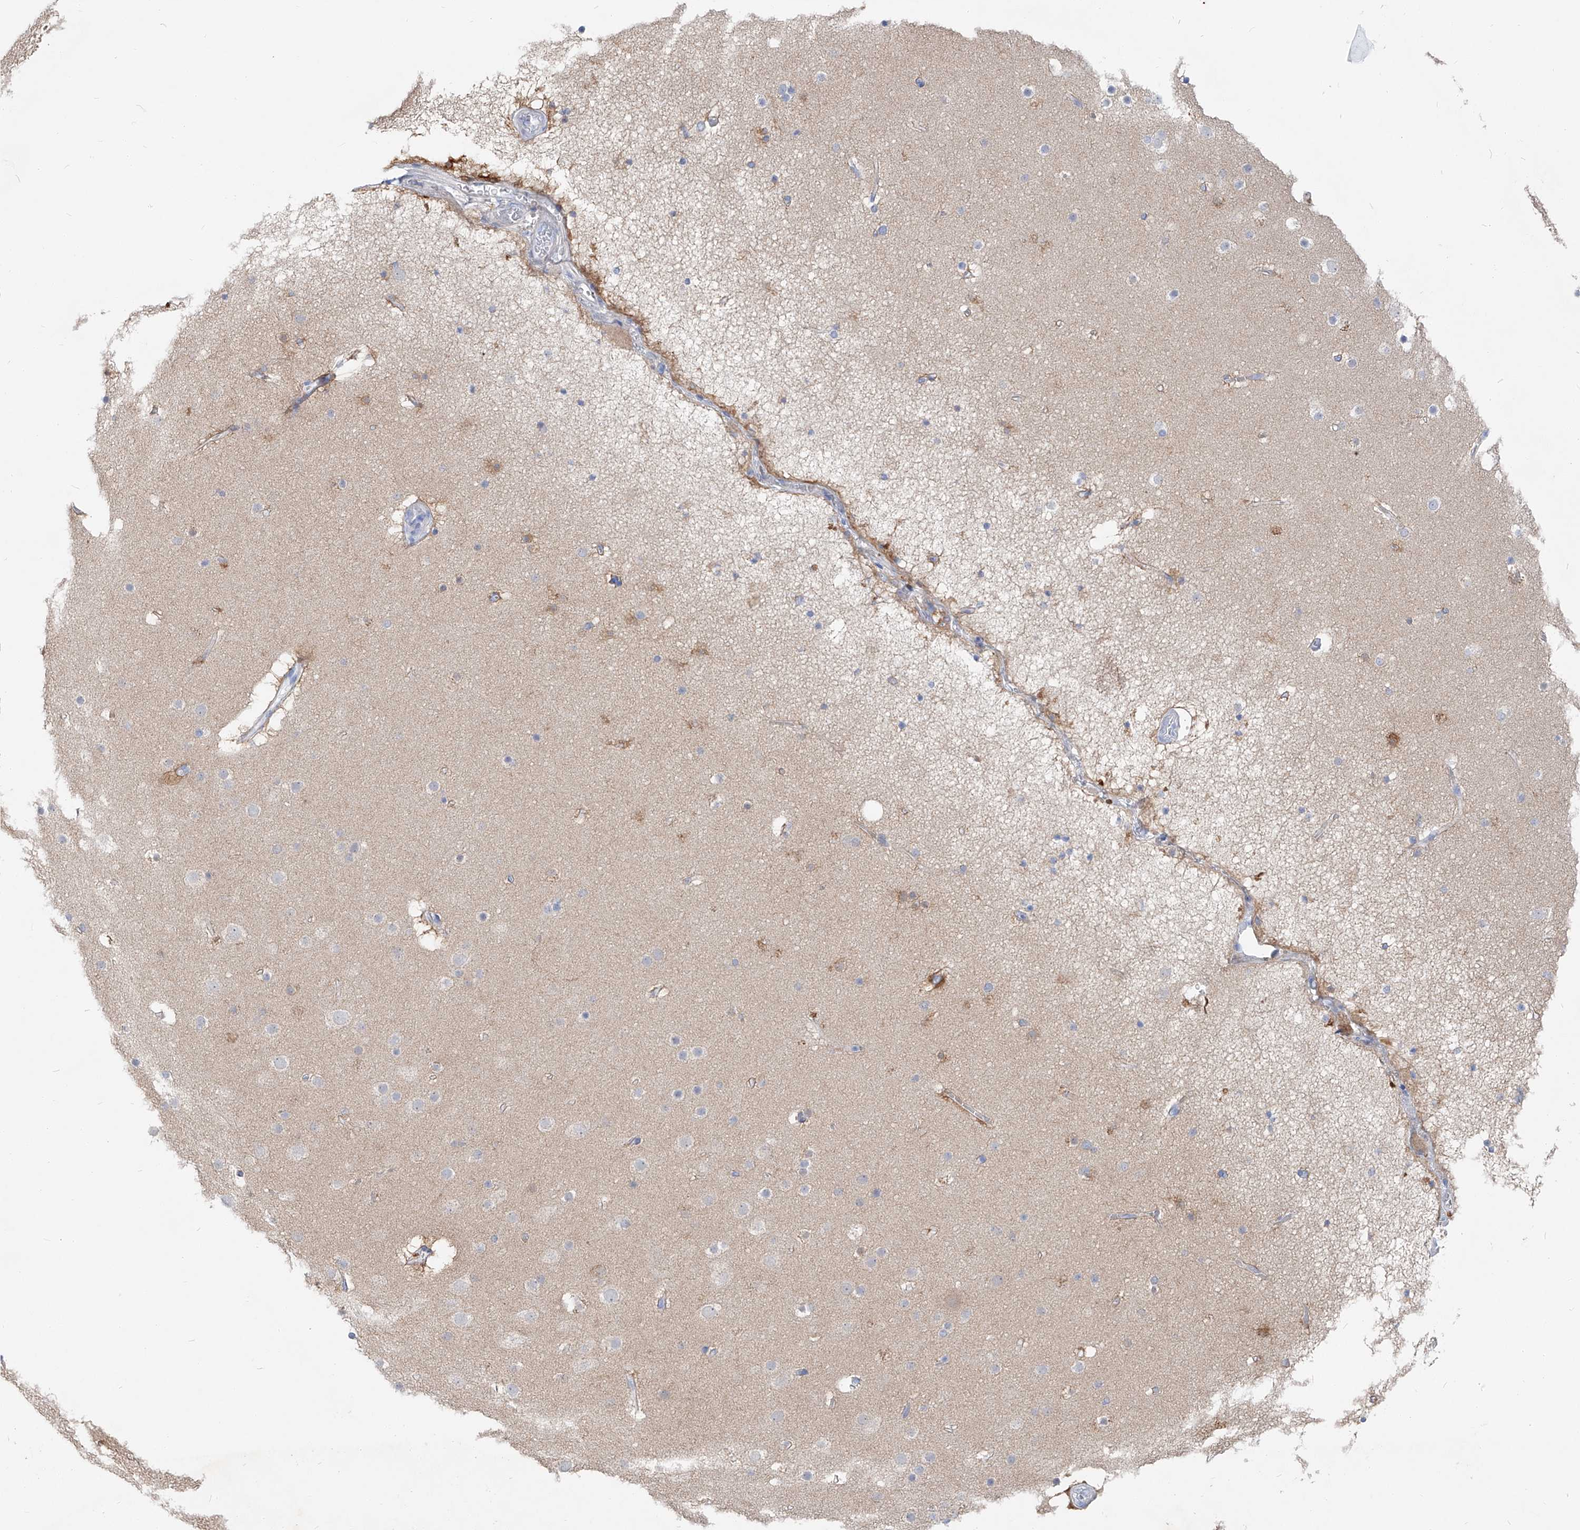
{"staining": {"intensity": "negative", "quantity": "none", "location": "none"}, "tissue": "cerebral cortex", "cell_type": "Endothelial cells", "image_type": "normal", "snomed": [{"axis": "morphology", "description": "Normal tissue, NOS"}, {"axis": "topography", "description": "Cerebral cortex"}], "caption": "Immunohistochemistry (IHC) image of benign cerebral cortex: cerebral cortex stained with DAB shows no significant protein staining in endothelial cells.", "gene": "UFL1", "patient": {"sex": "male", "age": 57}}